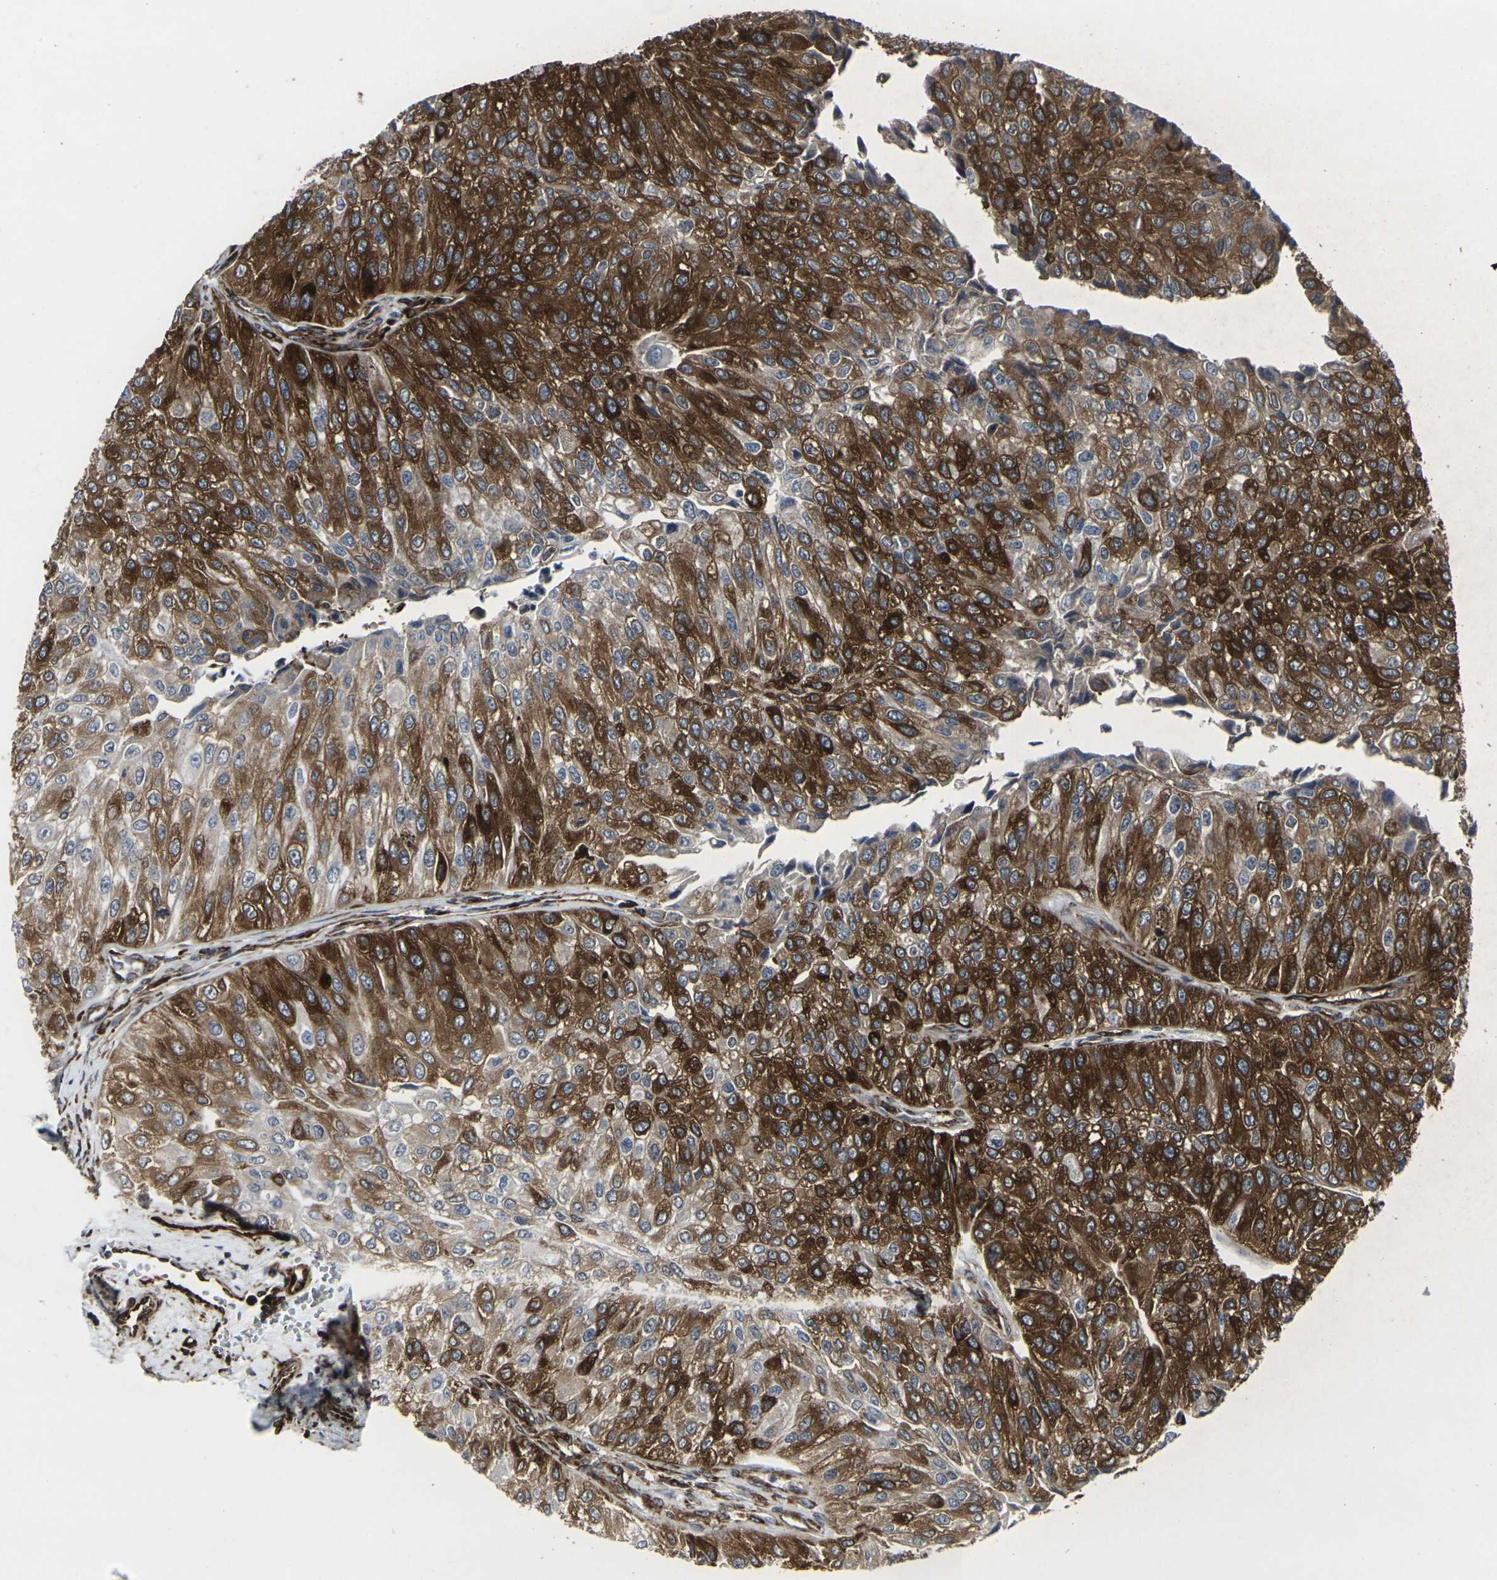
{"staining": {"intensity": "strong", "quantity": ">75%", "location": "cytoplasmic/membranous"}, "tissue": "urothelial cancer", "cell_type": "Tumor cells", "image_type": "cancer", "snomed": [{"axis": "morphology", "description": "Urothelial carcinoma, High grade"}, {"axis": "topography", "description": "Kidney"}, {"axis": "topography", "description": "Urinary bladder"}], "caption": "Protein expression analysis of human urothelial cancer reveals strong cytoplasmic/membranous staining in approximately >75% of tumor cells.", "gene": "MARCHF2", "patient": {"sex": "male", "age": 77}}